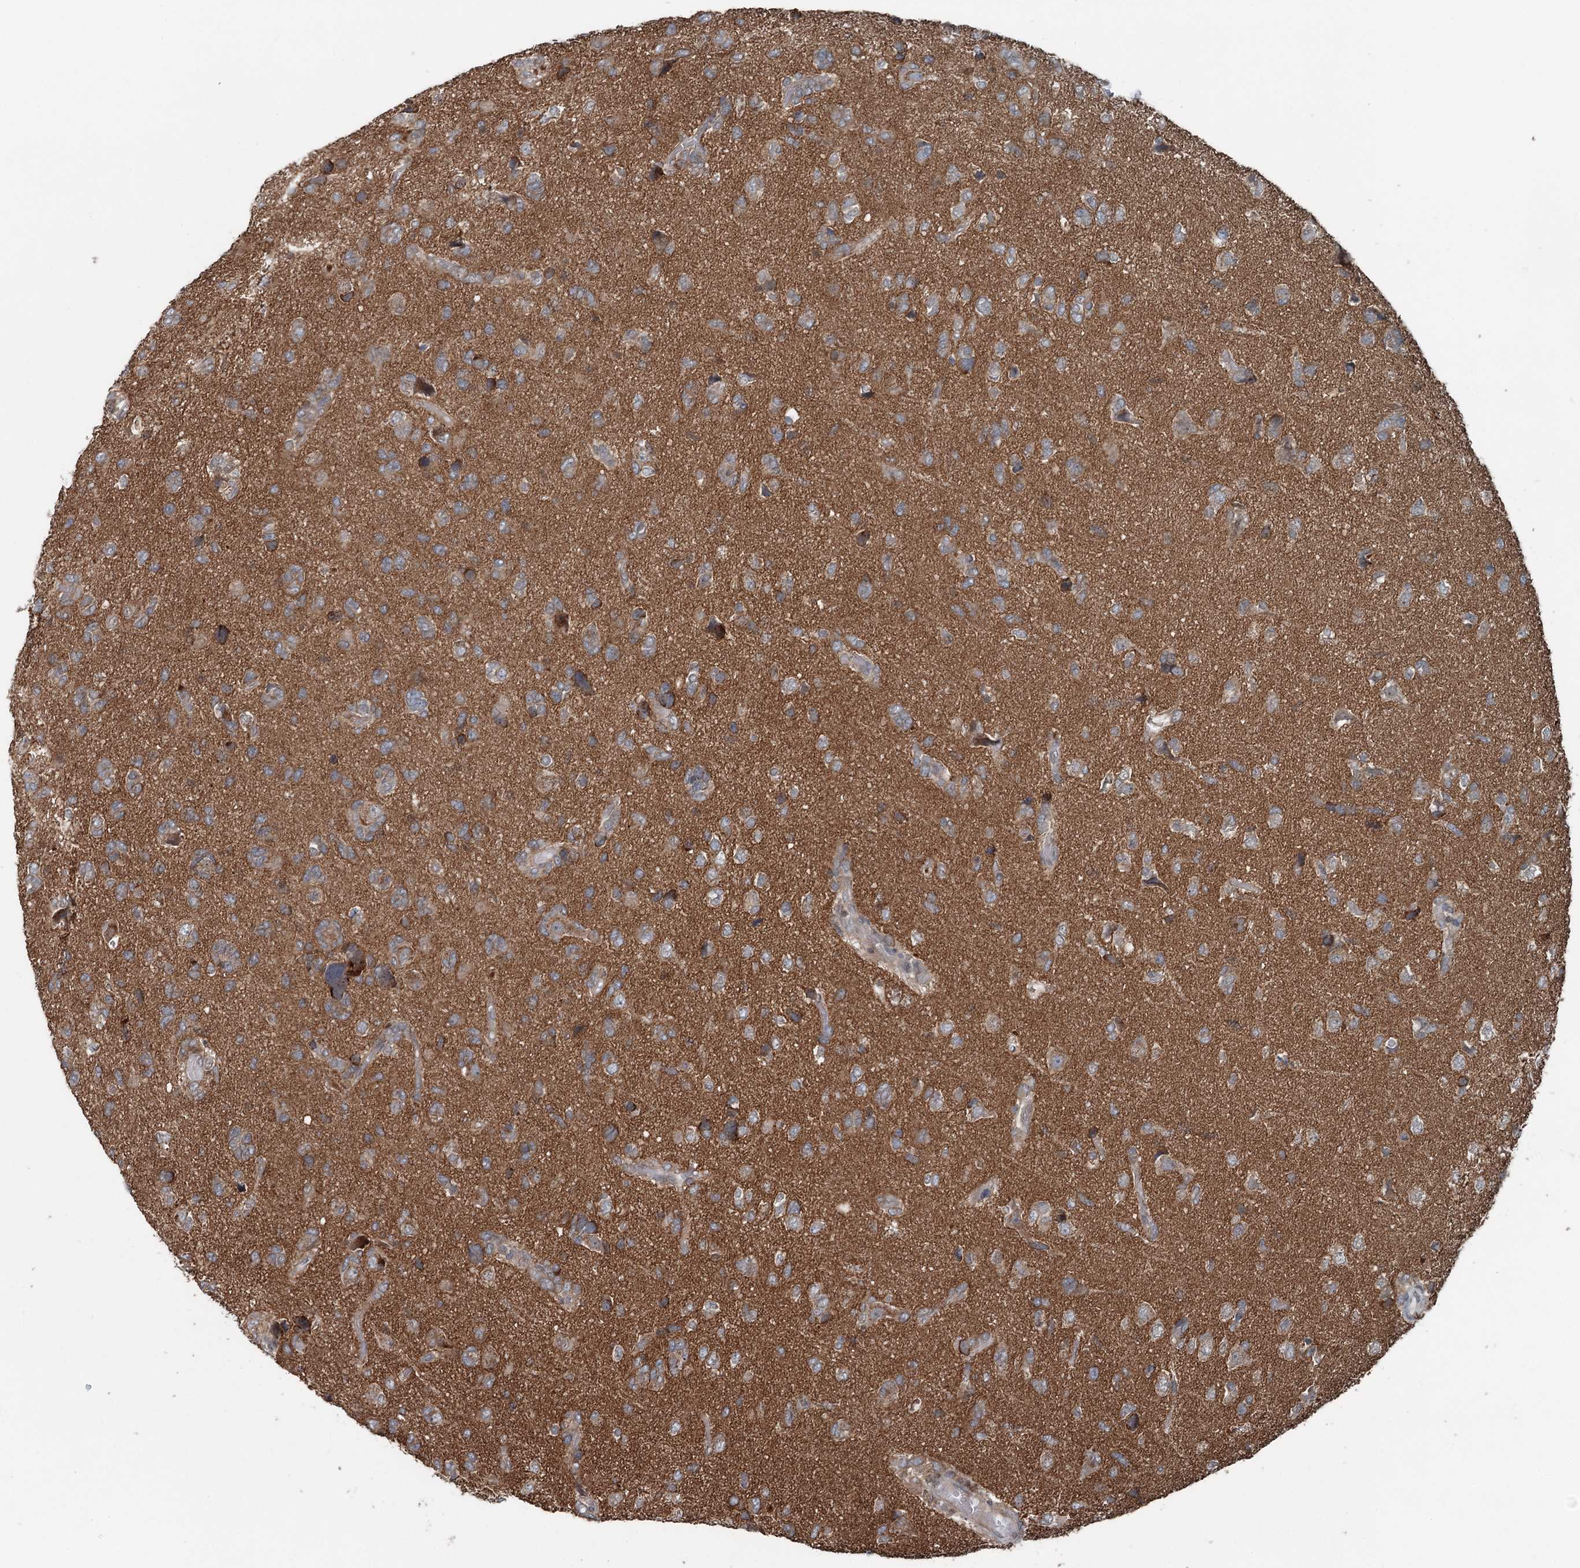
{"staining": {"intensity": "moderate", "quantity": "25%-75%", "location": "cytoplasmic/membranous"}, "tissue": "glioma", "cell_type": "Tumor cells", "image_type": "cancer", "snomed": [{"axis": "morphology", "description": "Glioma, malignant, High grade"}, {"axis": "topography", "description": "Brain"}], "caption": "Approximately 25%-75% of tumor cells in human malignant glioma (high-grade) reveal moderate cytoplasmic/membranous protein positivity as visualized by brown immunohistochemical staining.", "gene": "WAPL", "patient": {"sex": "female", "age": 59}}